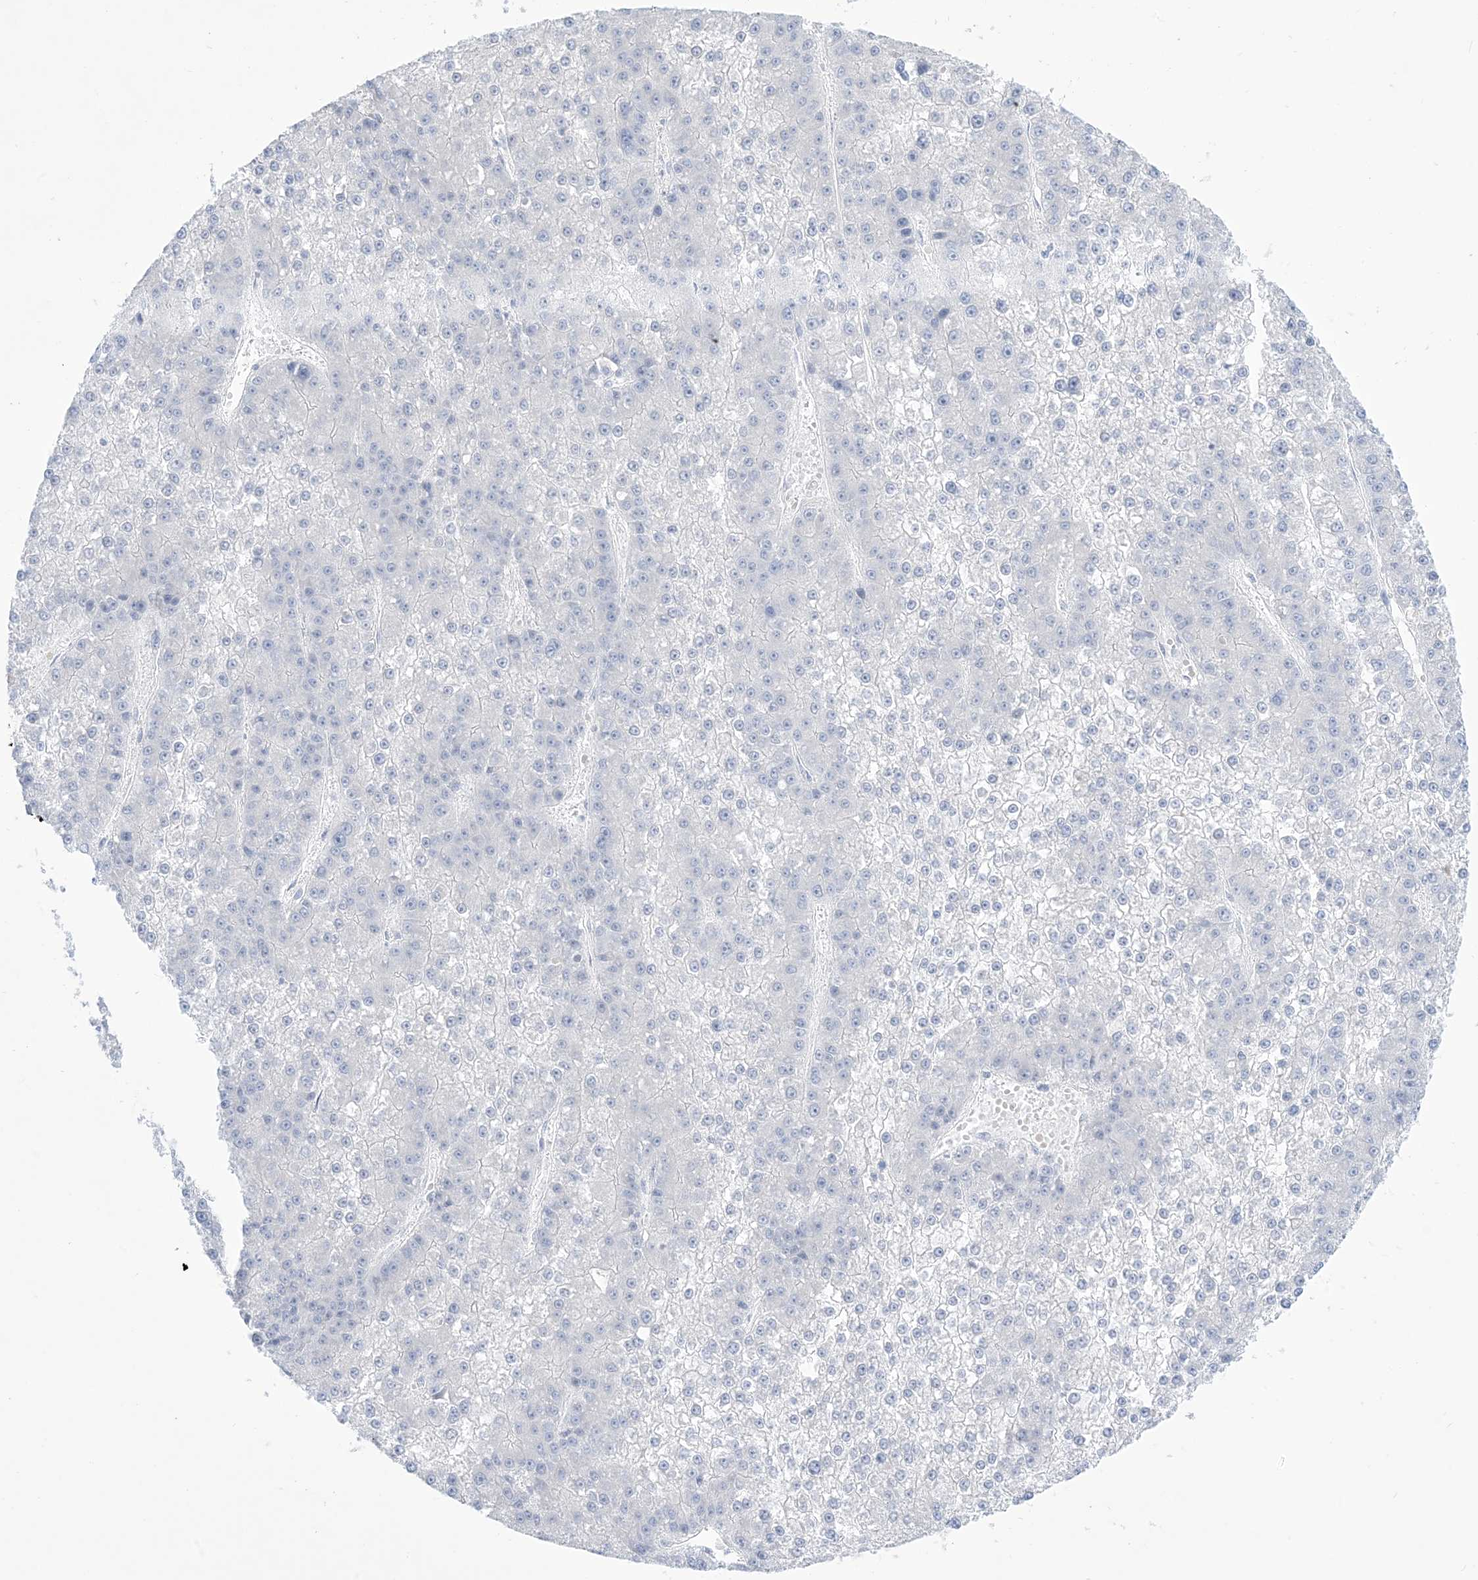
{"staining": {"intensity": "negative", "quantity": "none", "location": "none"}, "tissue": "liver cancer", "cell_type": "Tumor cells", "image_type": "cancer", "snomed": [{"axis": "morphology", "description": "Carcinoma, Hepatocellular, NOS"}, {"axis": "topography", "description": "Liver"}], "caption": "This is a histopathology image of IHC staining of liver cancer (hepatocellular carcinoma), which shows no expression in tumor cells.", "gene": "MARS2", "patient": {"sex": "female", "age": 73}}